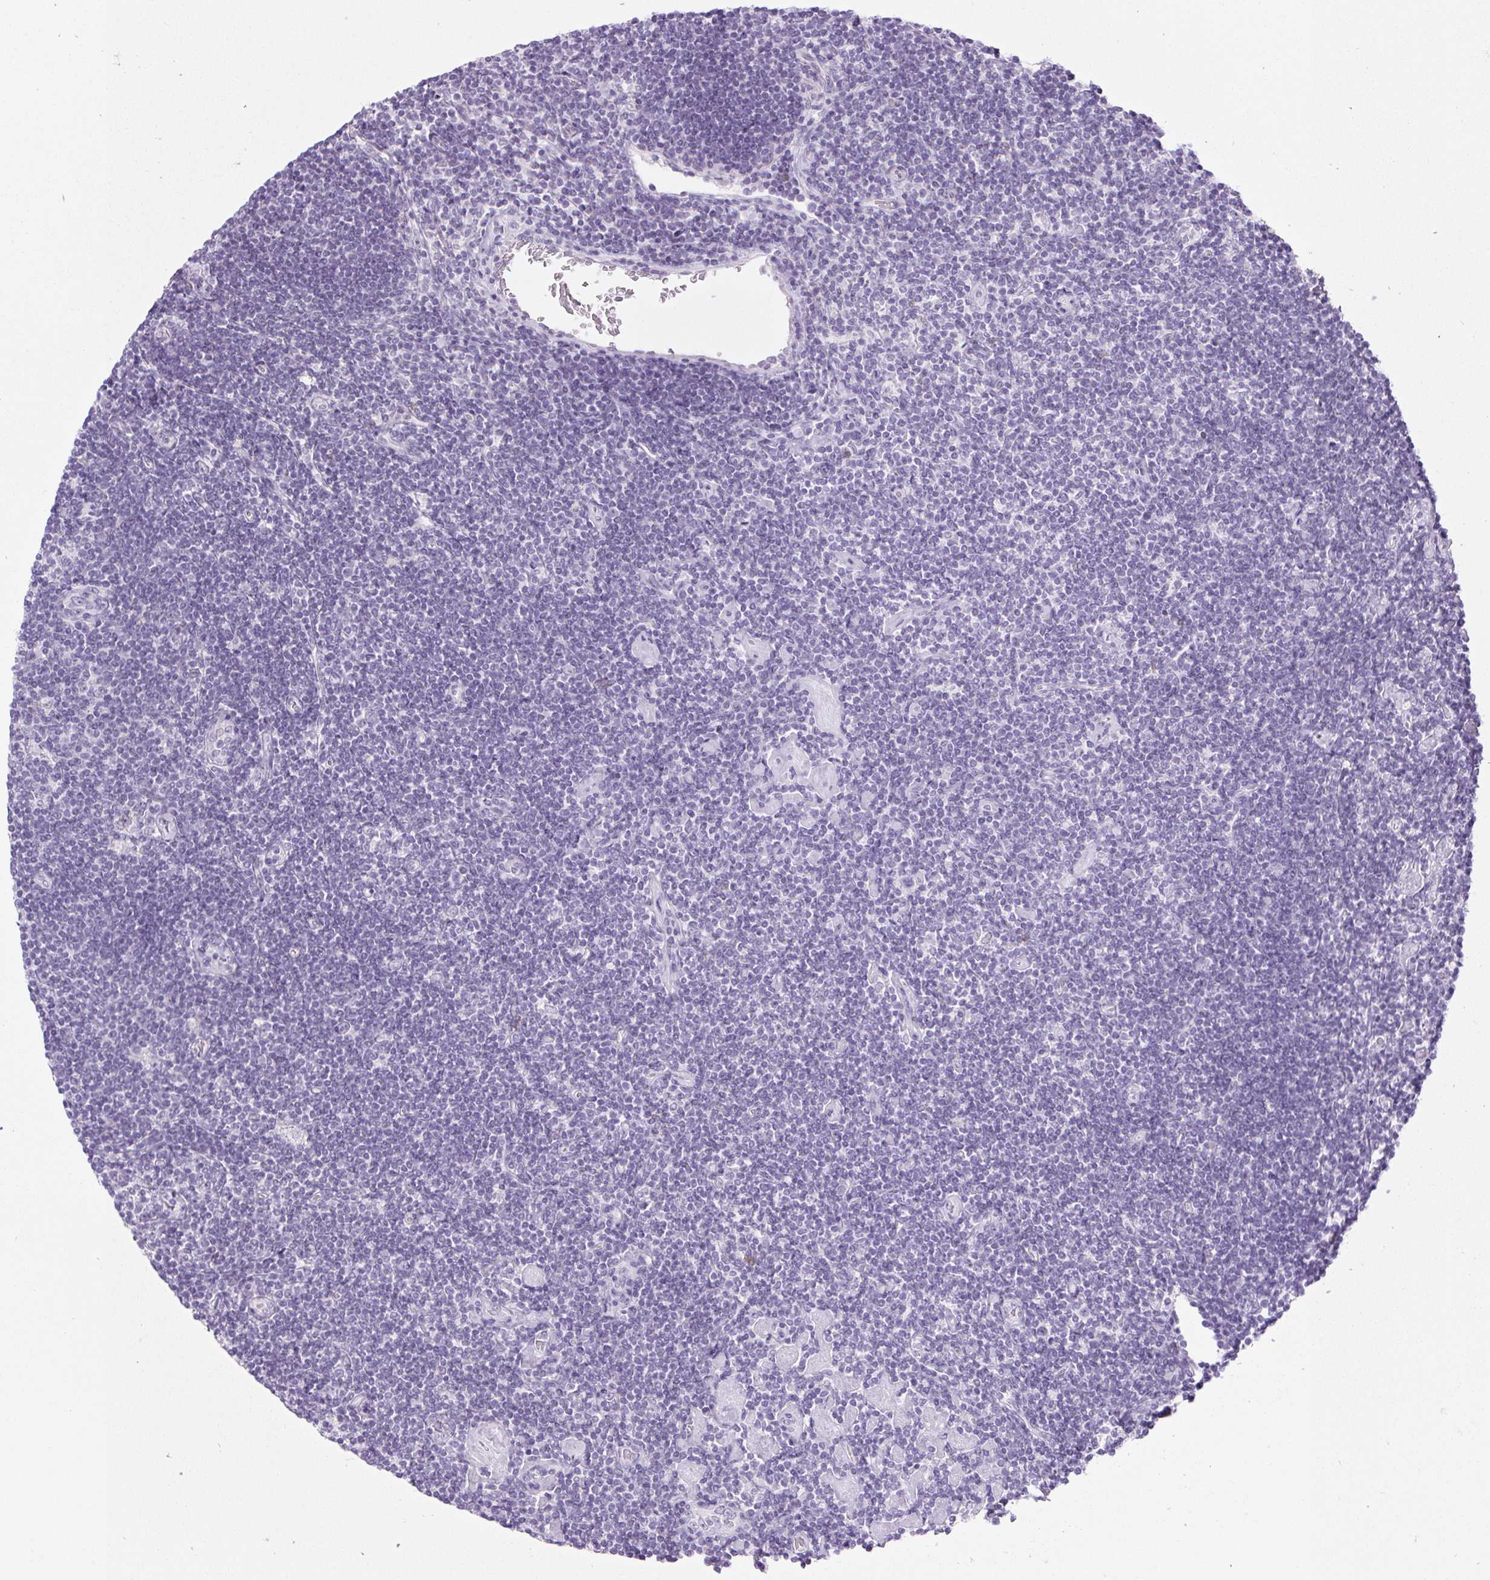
{"staining": {"intensity": "negative", "quantity": "none", "location": "none"}, "tissue": "lymphoma", "cell_type": "Tumor cells", "image_type": "cancer", "snomed": [{"axis": "morphology", "description": "Hodgkin's disease, NOS"}, {"axis": "topography", "description": "Lymph node"}], "caption": "High magnification brightfield microscopy of lymphoma stained with DAB (3,3'-diaminobenzidine) (brown) and counterstained with hematoxylin (blue): tumor cells show no significant expression. (DAB (3,3'-diaminobenzidine) immunohistochemistry visualized using brightfield microscopy, high magnification).", "gene": "BCAS1", "patient": {"sex": "male", "age": 40}}